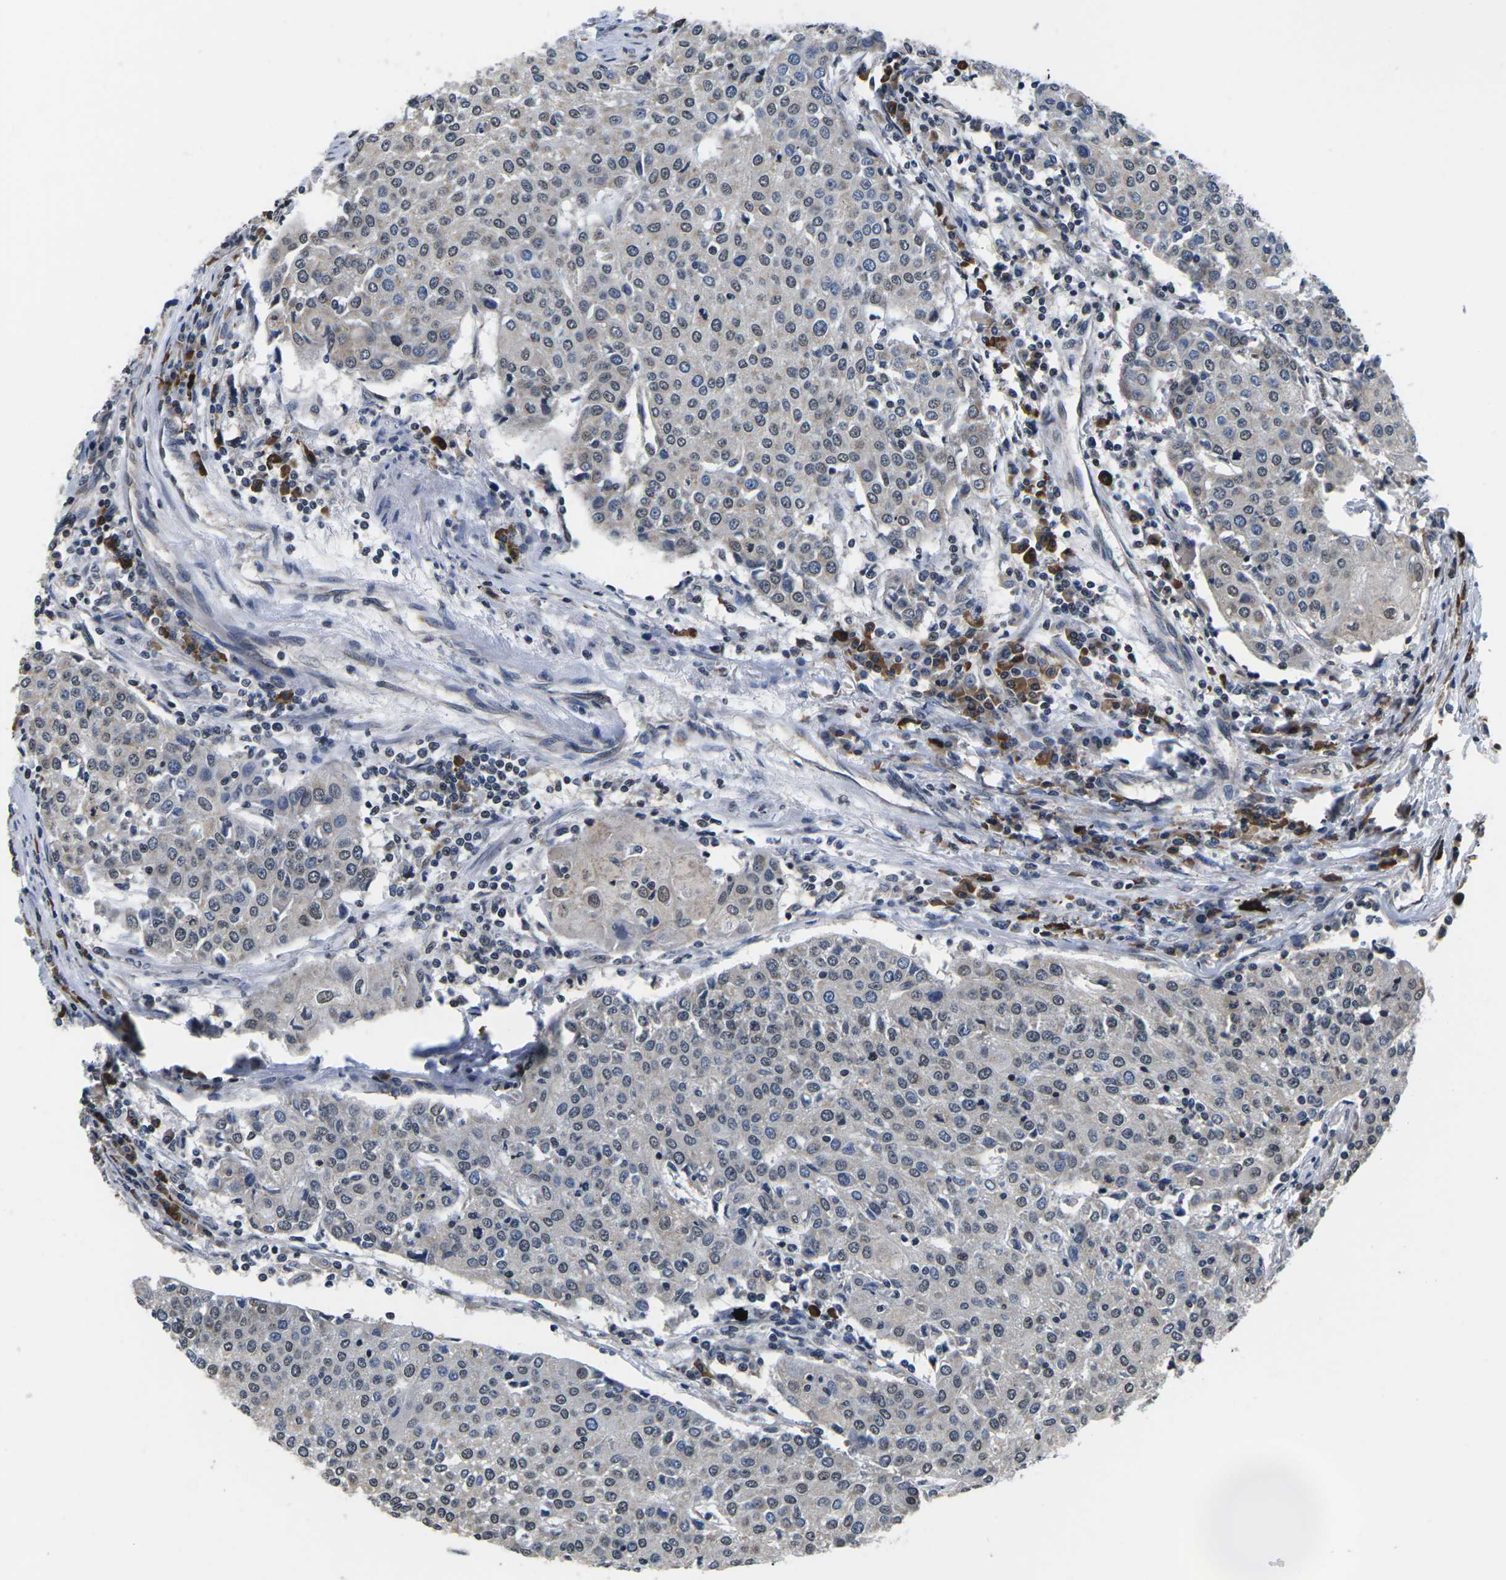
{"staining": {"intensity": "weak", "quantity": "25%-75%", "location": "nuclear"}, "tissue": "urothelial cancer", "cell_type": "Tumor cells", "image_type": "cancer", "snomed": [{"axis": "morphology", "description": "Urothelial carcinoma, High grade"}, {"axis": "topography", "description": "Urinary bladder"}], "caption": "High-power microscopy captured an immunohistochemistry image of urothelial carcinoma (high-grade), revealing weak nuclear expression in about 25%-75% of tumor cells.", "gene": "CCNE1", "patient": {"sex": "female", "age": 85}}